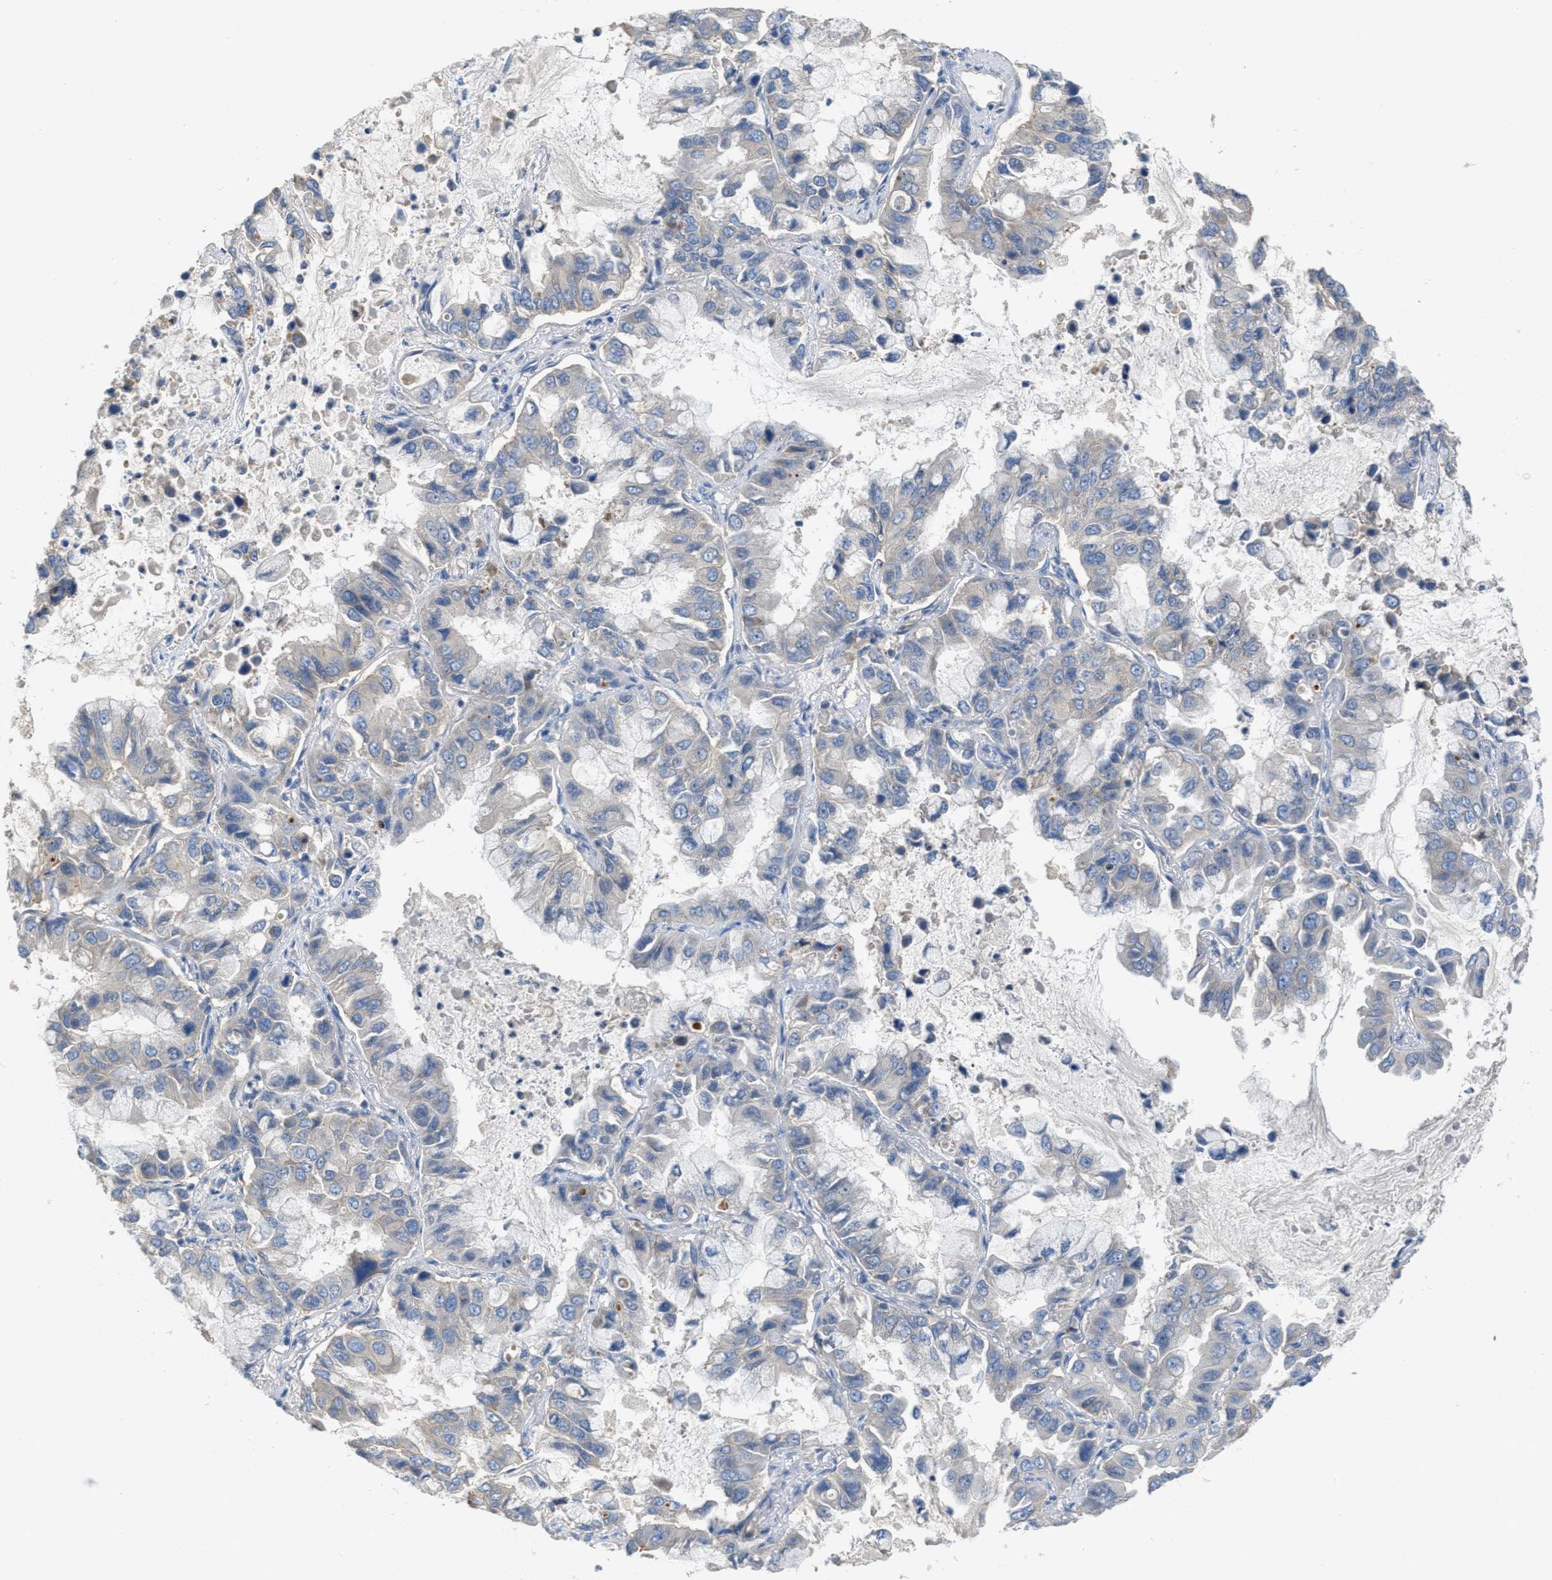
{"staining": {"intensity": "negative", "quantity": "none", "location": "none"}, "tissue": "lung cancer", "cell_type": "Tumor cells", "image_type": "cancer", "snomed": [{"axis": "morphology", "description": "Adenocarcinoma, NOS"}, {"axis": "topography", "description": "Lung"}], "caption": "An immunohistochemistry (IHC) image of lung adenocarcinoma is shown. There is no staining in tumor cells of lung adenocarcinoma.", "gene": "UBA5", "patient": {"sex": "male", "age": 64}}